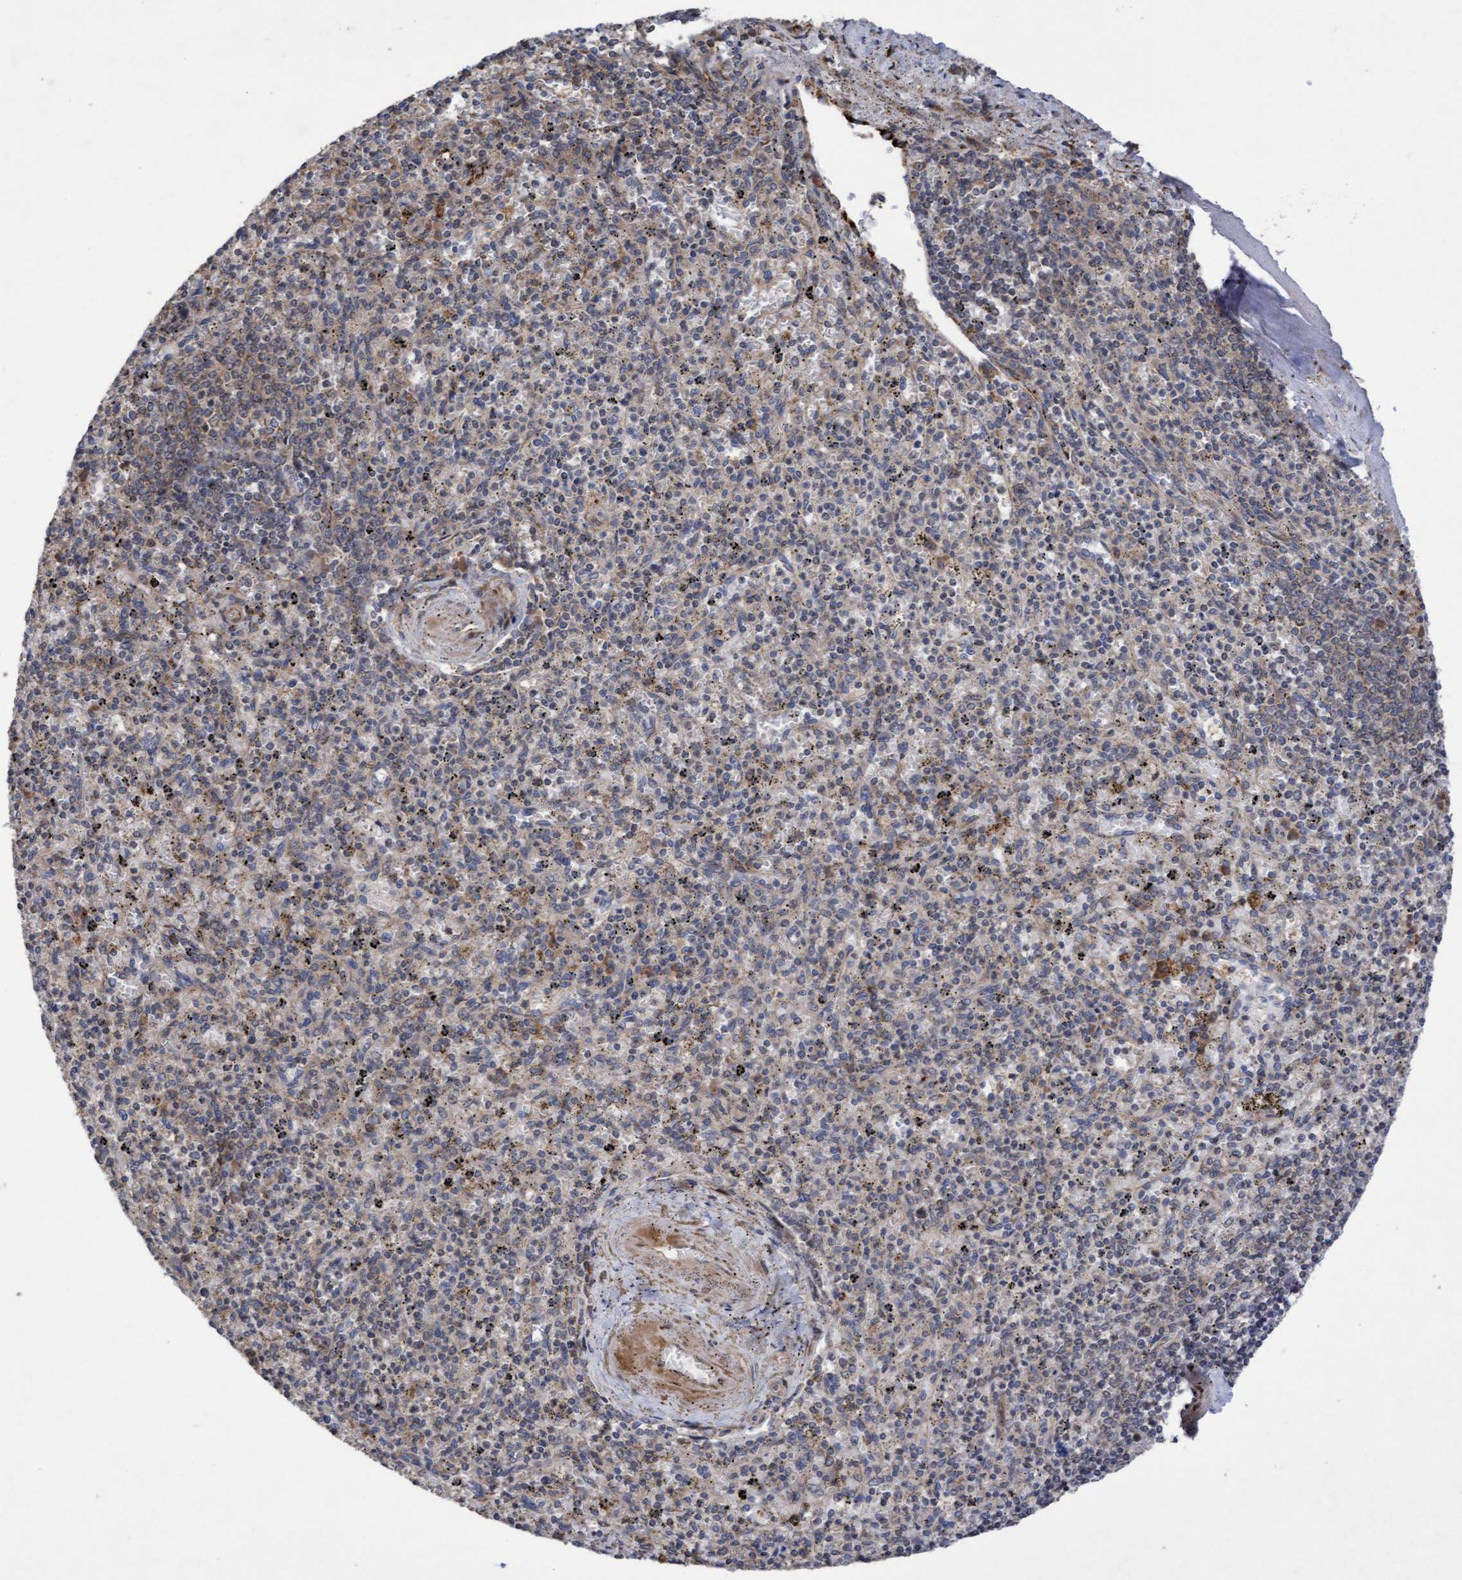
{"staining": {"intensity": "moderate", "quantity": "25%-75%", "location": "cytoplasmic/membranous"}, "tissue": "spleen", "cell_type": "Cells in red pulp", "image_type": "normal", "snomed": [{"axis": "morphology", "description": "Normal tissue, NOS"}, {"axis": "topography", "description": "Spleen"}], "caption": "Cells in red pulp reveal moderate cytoplasmic/membranous expression in approximately 25%-75% of cells in normal spleen. Immunohistochemistry (ihc) stains the protein of interest in brown and the nuclei are stained blue.", "gene": "ELP5", "patient": {"sex": "male", "age": 72}}